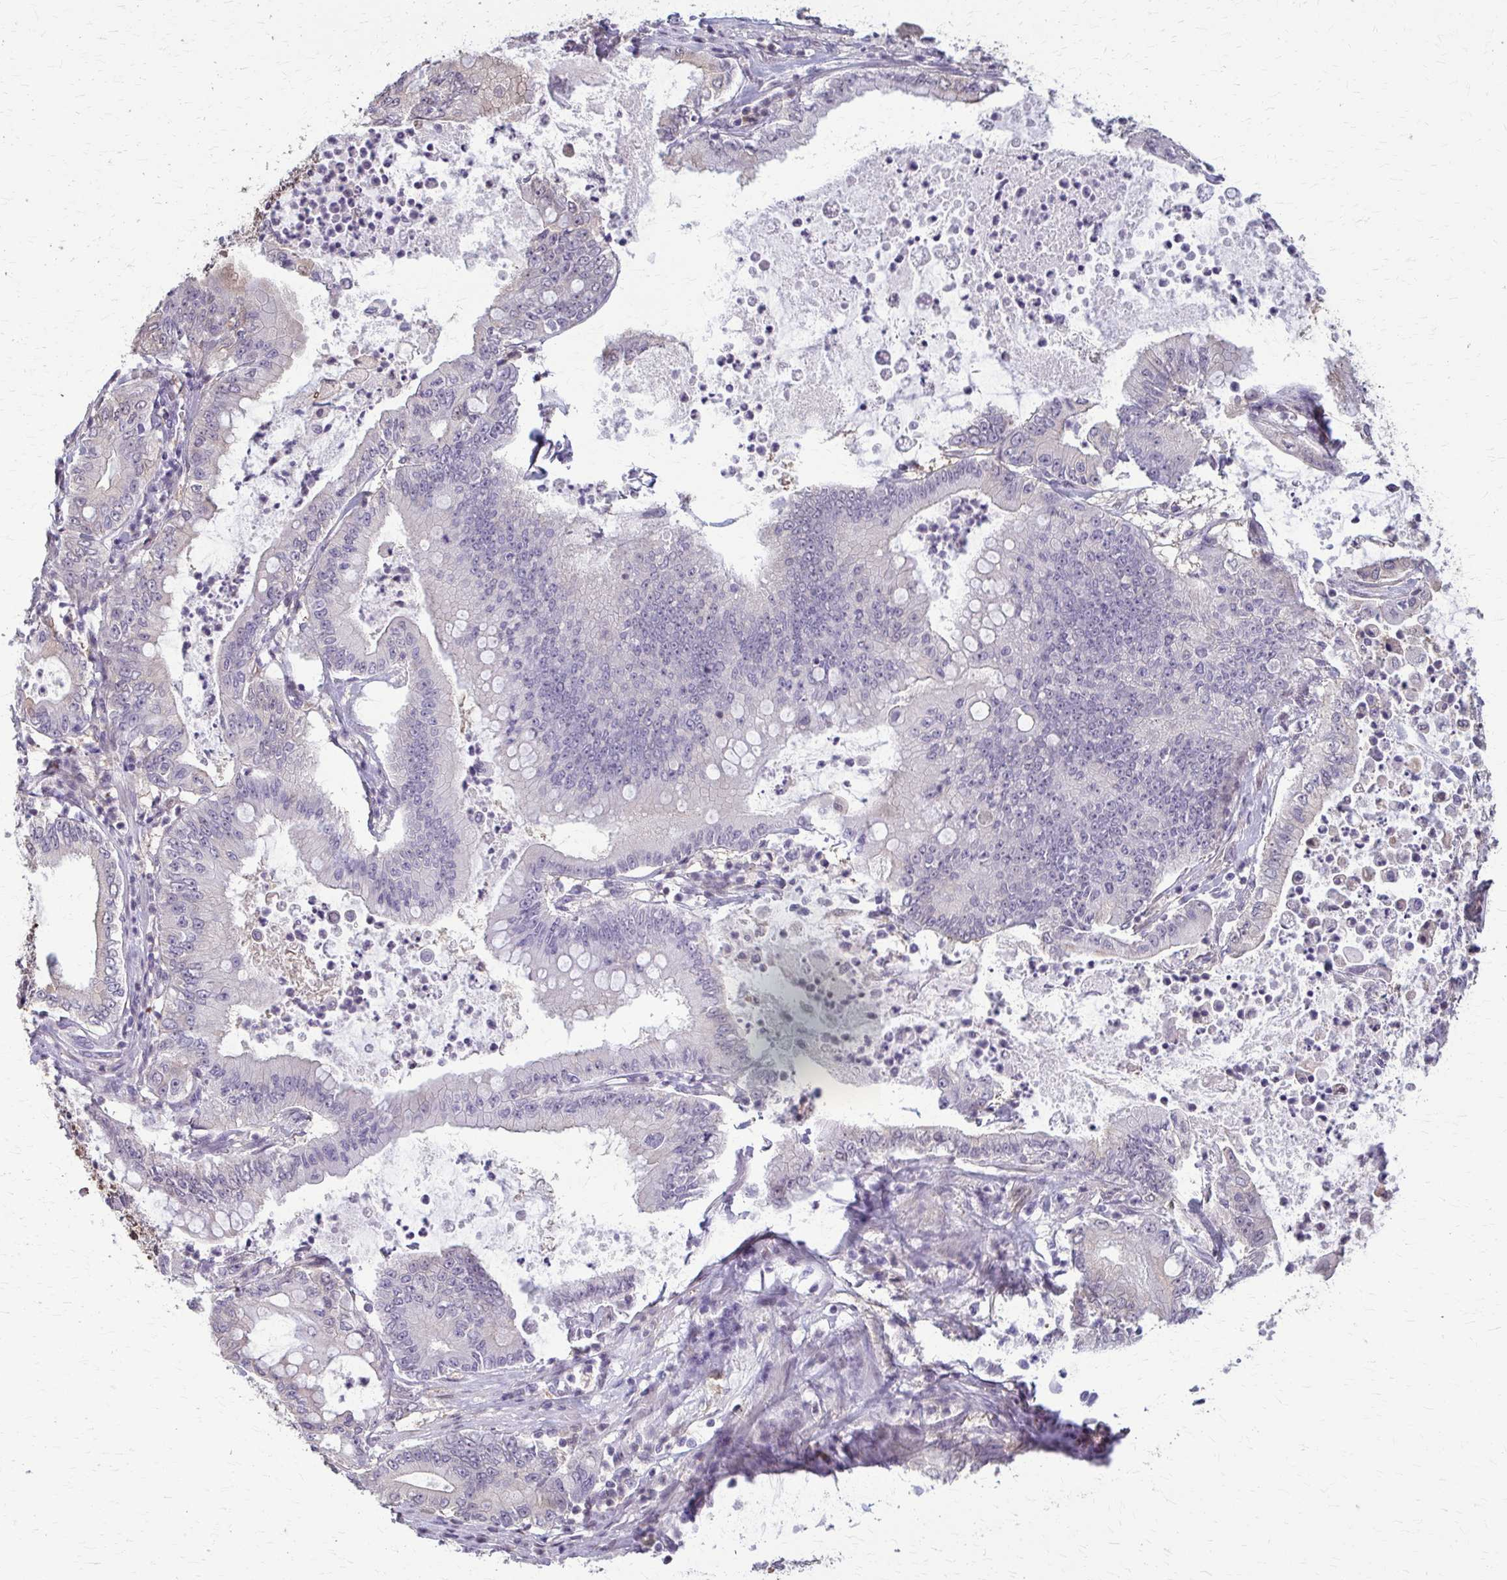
{"staining": {"intensity": "negative", "quantity": "none", "location": "none"}, "tissue": "pancreatic cancer", "cell_type": "Tumor cells", "image_type": "cancer", "snomed": [{"axis": "morphology", "description": "Adenocarcinoma, NOS"}, {"axis": "topography", "description": "Pancreas"}], "caption": "Histopathology image shows no protein expression in tumor cells of pancreatic adenocarcinoma tissue.", "gene": "ZNF34", "patient": {"sex": "male", "age": 71}}